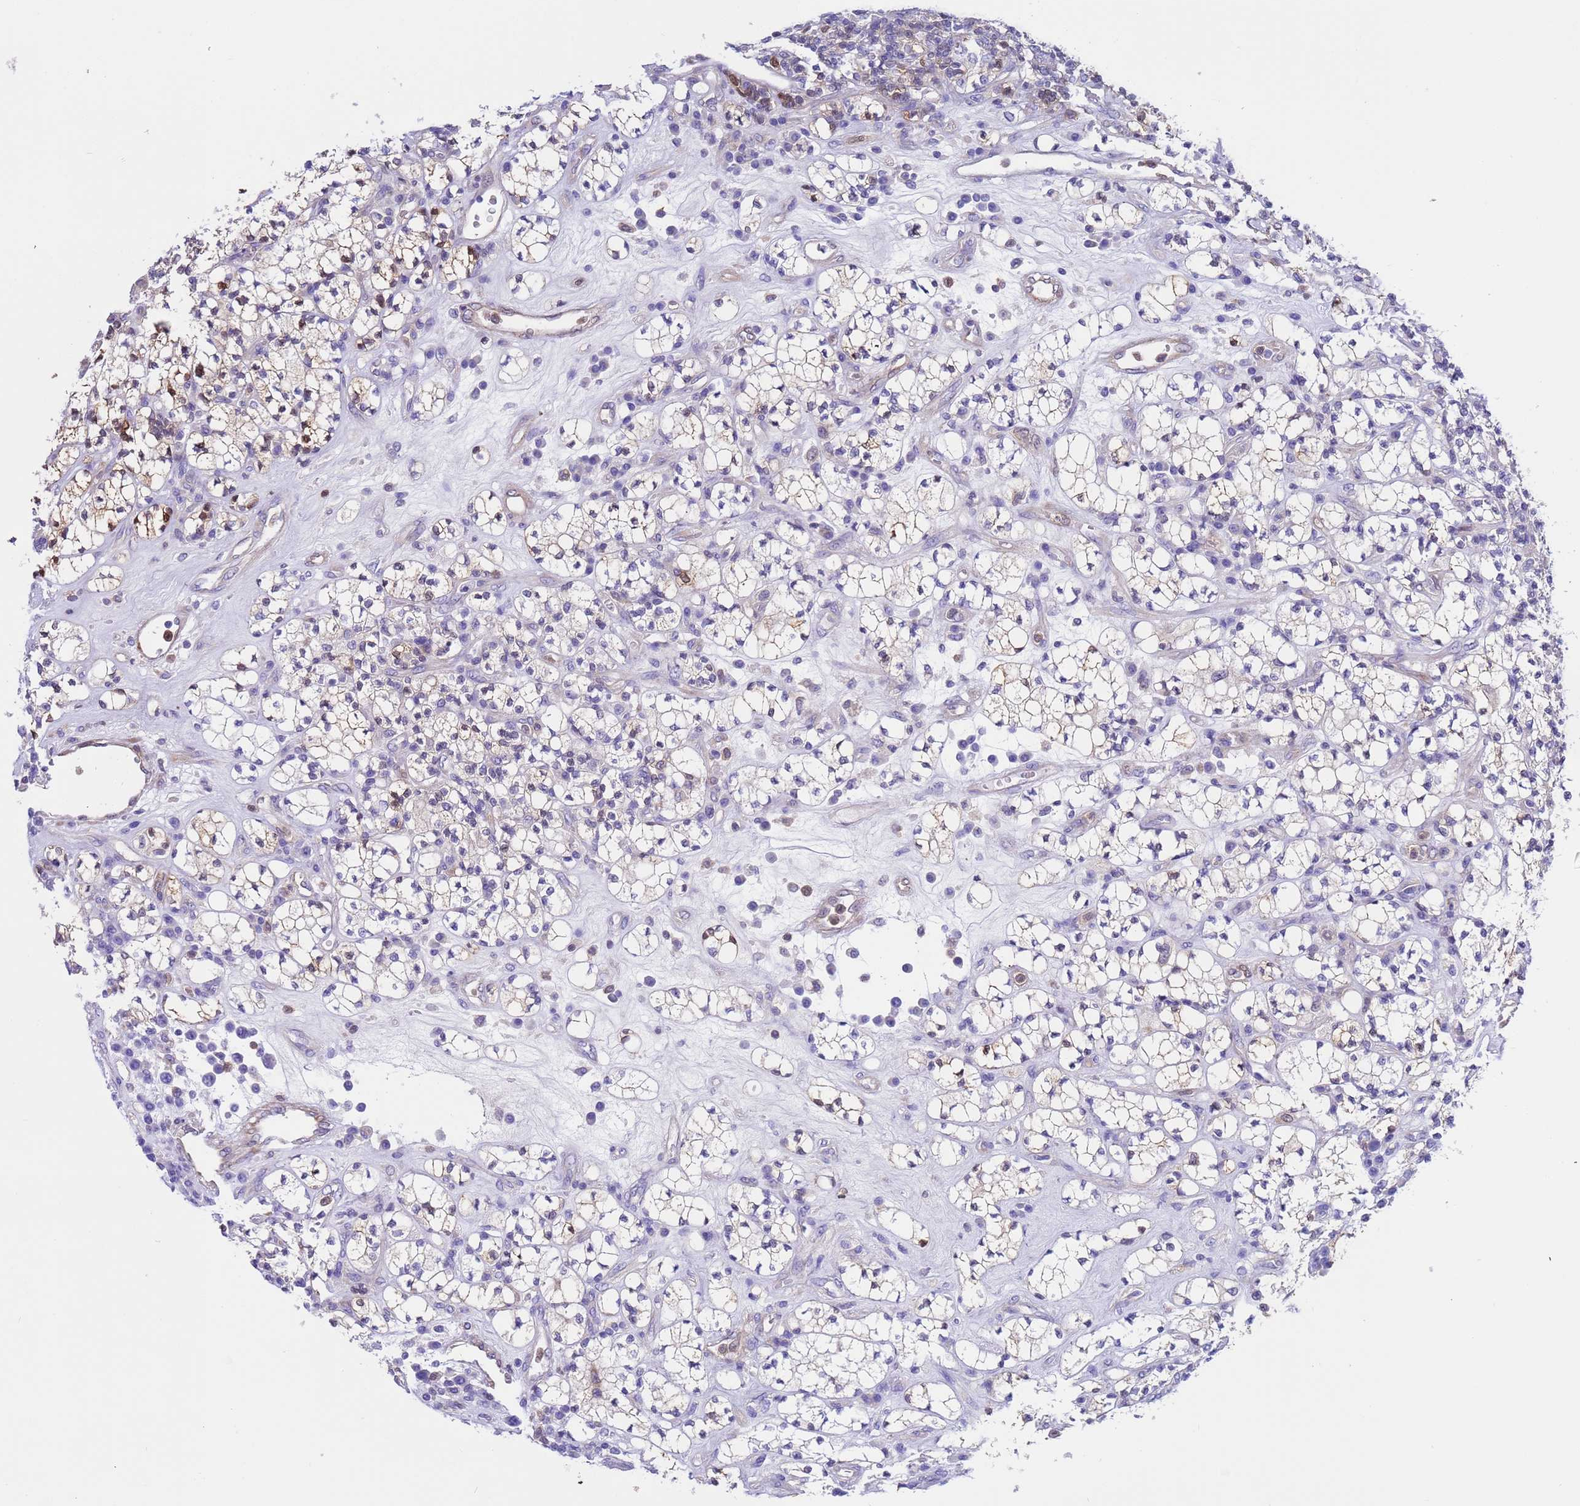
{"staining": {"intensity": "weak", "quantity": "<25%", "location": "cytoplasmic/membranous"}, "tissue": "renal cancer", "cell_type": "Tumor cells", "image_type": "cancer", "snomed": [{"axis": "morphology", "description": "Adenocarcinoma, NOS"}, {"axis": "topography", "description": "Kidney"}], "caption": "A high-resolution micrograph shows IHC staining of renal adenocarcinoma, which reveals no significant positivity in tumor cells.", "gene": "C6orf47", "patient": {"sex": "male", "age": 77}}